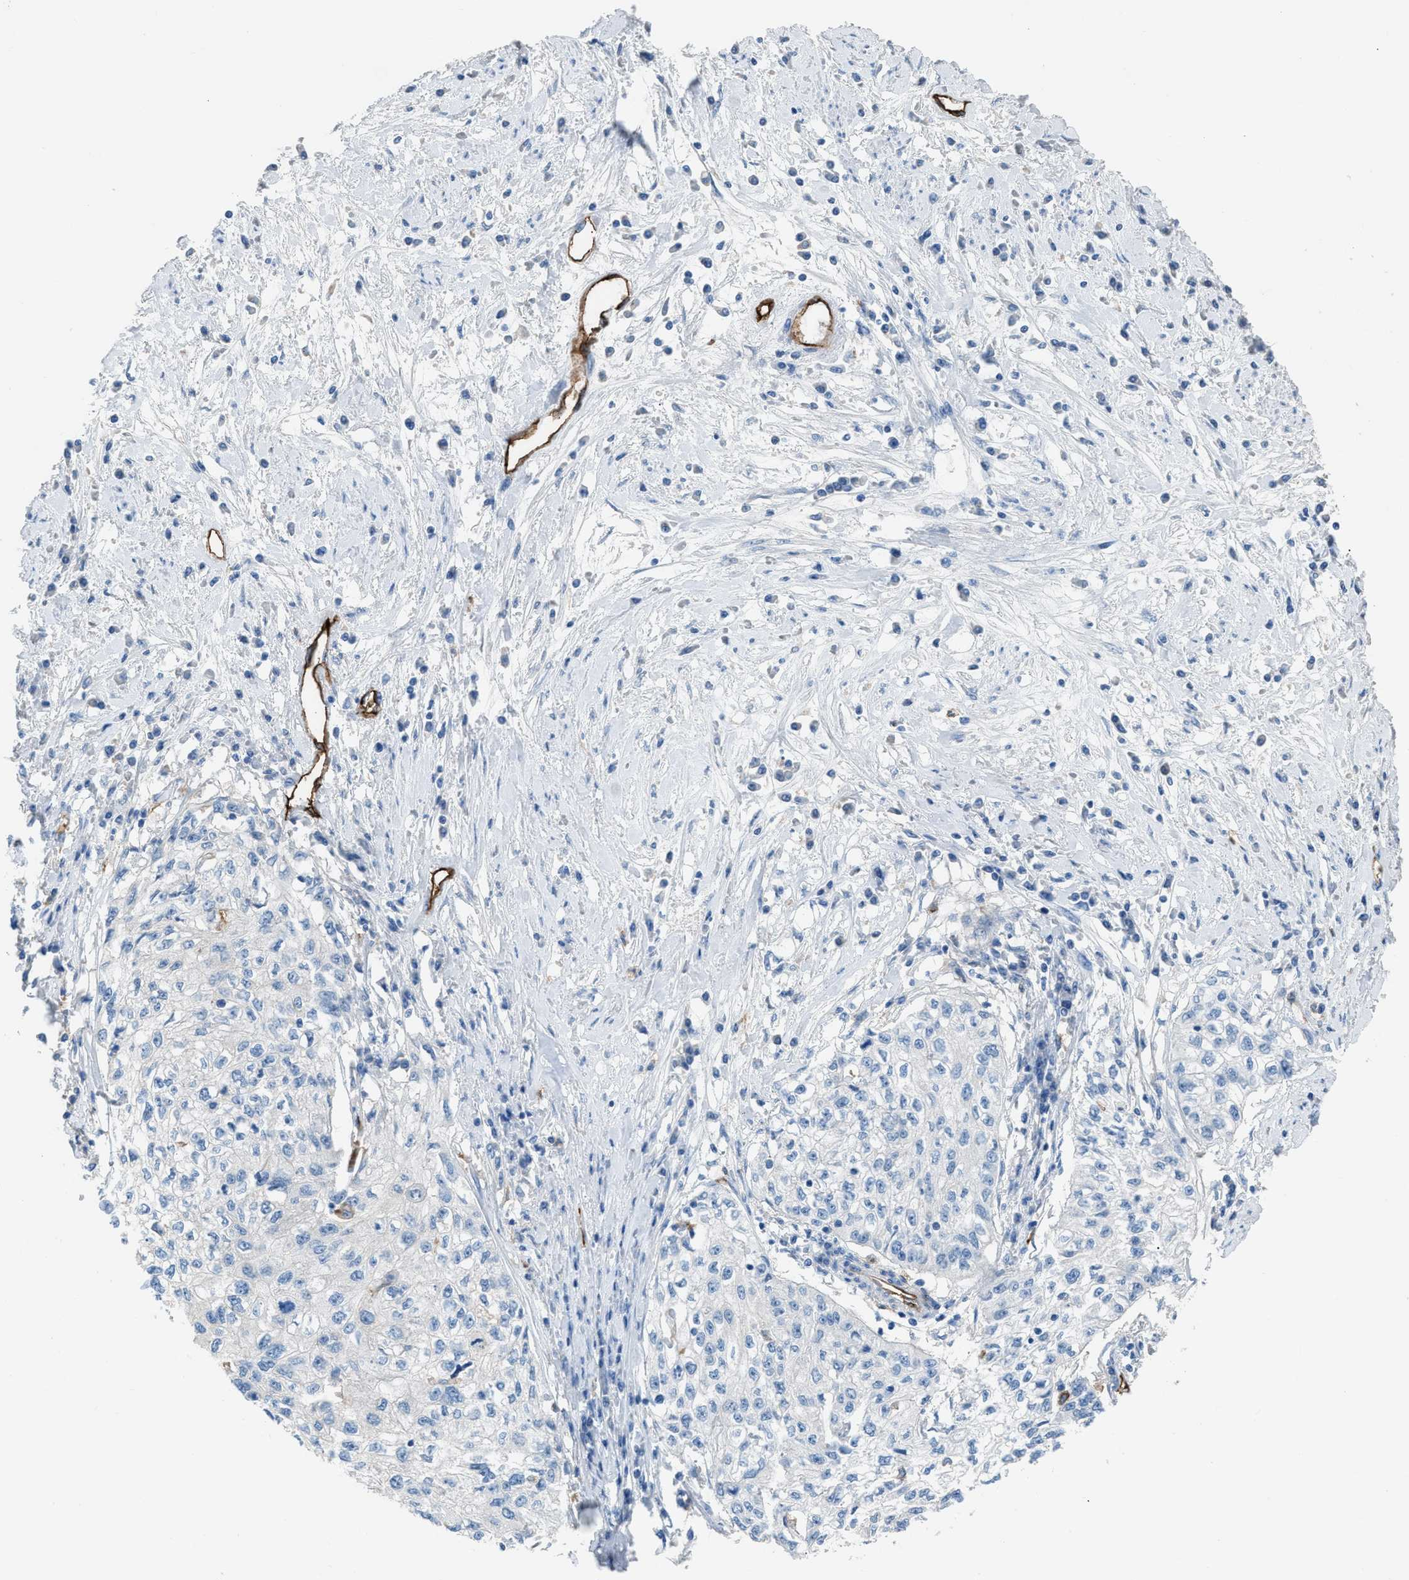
{"staining": {"intensity": "negative", "quantity": "none", "location": "none"}, "tissue": "cervical cancer", "cell_type": "Tumor cells", "image_type": "cancer", "snomed": [{"axis": "morphology", "description": "Squamous cell carcinoma, NOS"}, {"axis": "topography", "description": "Cervix"}], "caption": "IHC of cervical cancer (squamous cell carcinoma) displays no staining in tumor cells. (DAB (3,3'-diaminobenzidine) IHC, high magnification).", "gene": "DYSF", "patient": {"sex": "female", "age": 57}}